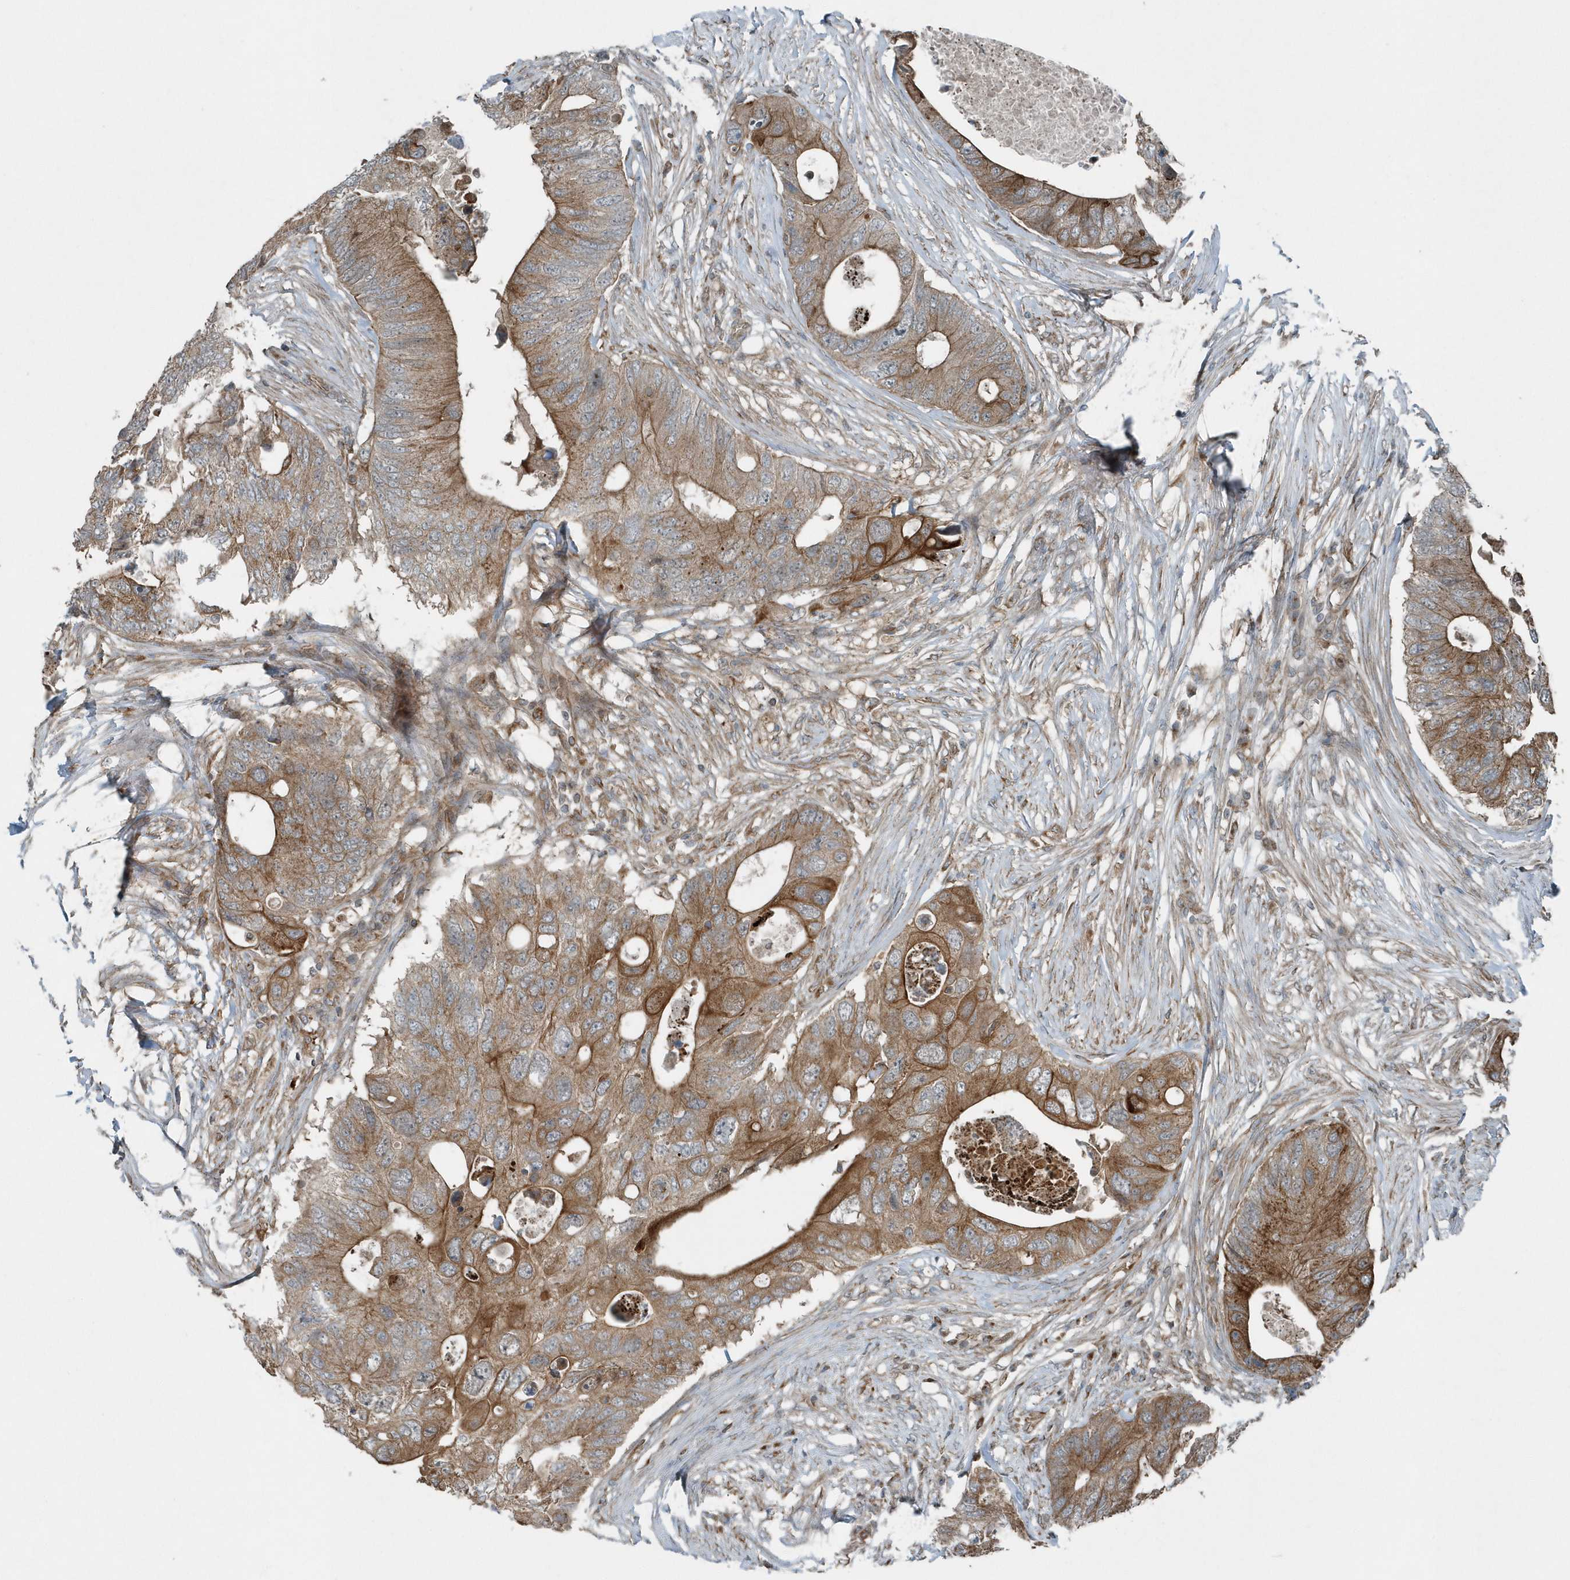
{"staining": {"intensity": "moderate", "quantity": ">75%", "location": "cytoplasmic/membranous"}, "tissue": "colorectal cancer", "cell_type": "Tumor cells", "image_type": "cancer", "snomed": [{"axis": "morphology", "description": "Adenocarcinoma, NOS"}, {"axis": "topography", "description": "Colon"}], "caption": "Colorectal cancer stained for a protein displays moderate cytoplasmic/membranous positivity in tumor cells. Nuclei are stained in blue.", "gene": "GCC2", "patient": {"sex": "male", "age": 71}}